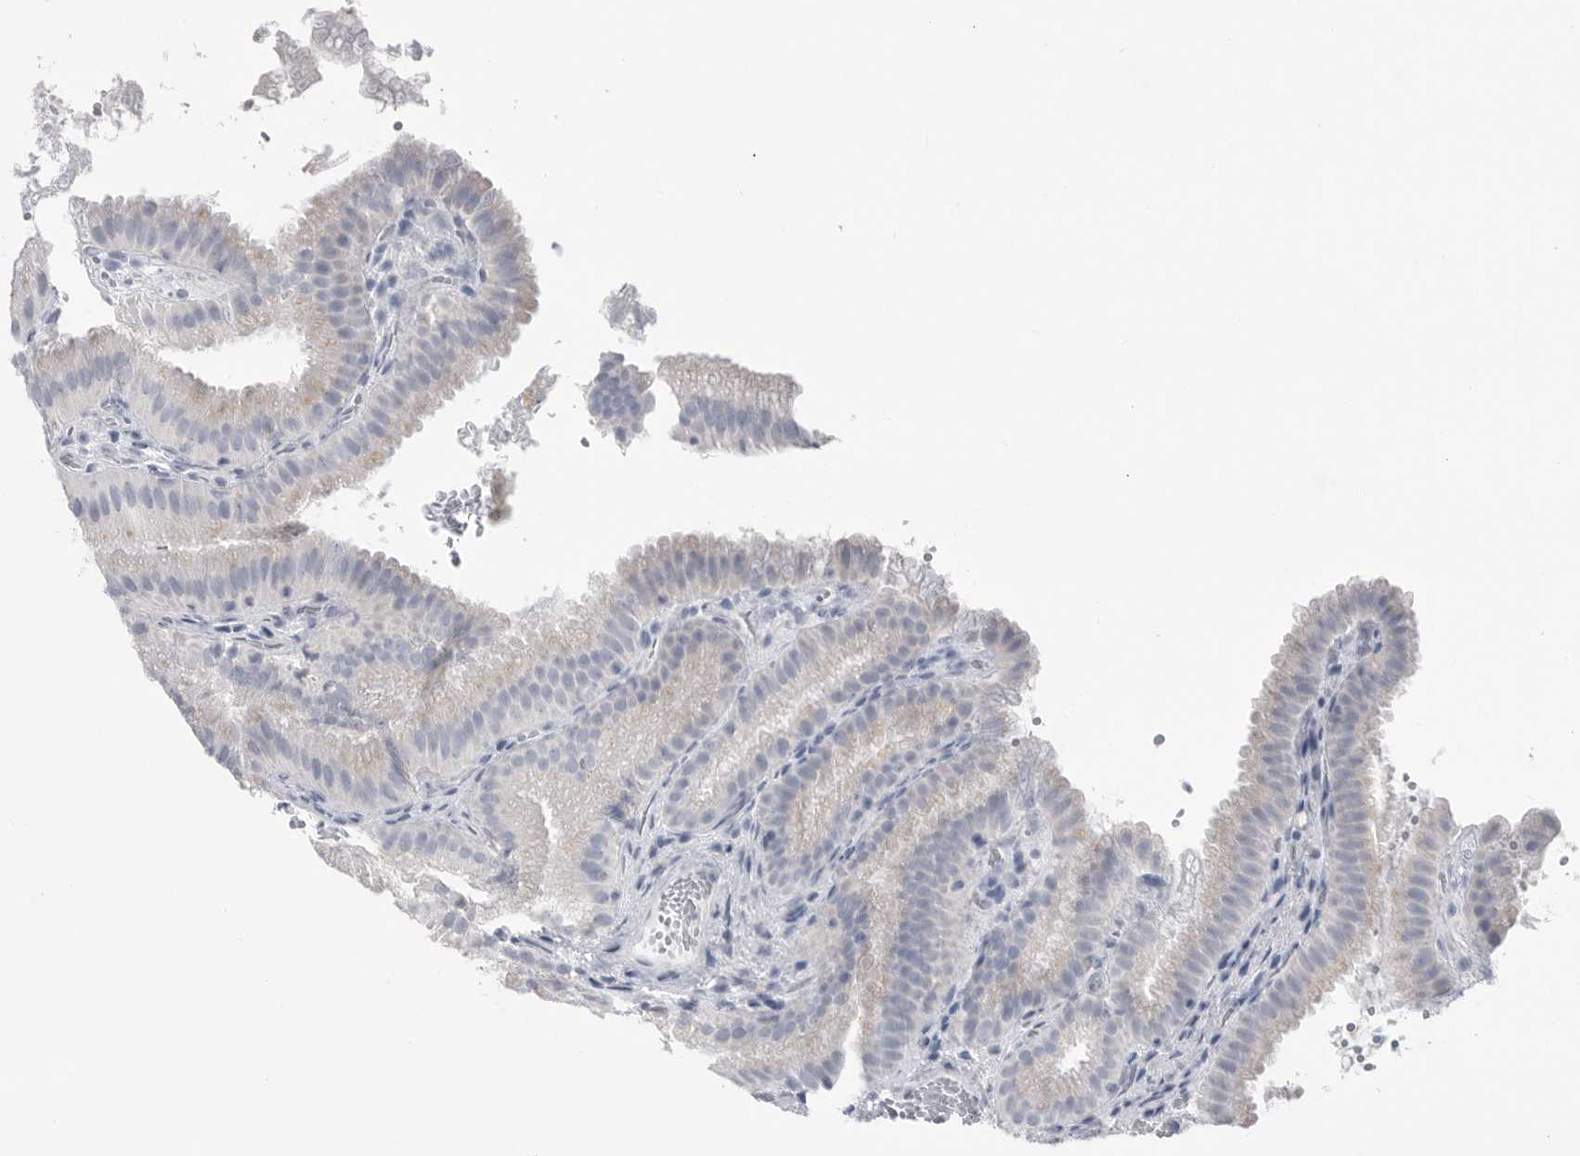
{"staining": {"intensity": "negative", "quantity": "none", "location": "none"}, "tissue": "gallbladder", "cell_type": "Glandular cells", "image_type": "normal", "snomed": [{"axis": "morphology", "description": "Normal tissue, NOS"}, {"axis": "topography", "description": "Gallbladder"}], "caption": "An IHC photomicrograph of benign gallbladder is shown. There is no staining in glandular cells of gallbladder.", "gene": "ABHD12", "patient": {"sex": "female", "age": 30}}